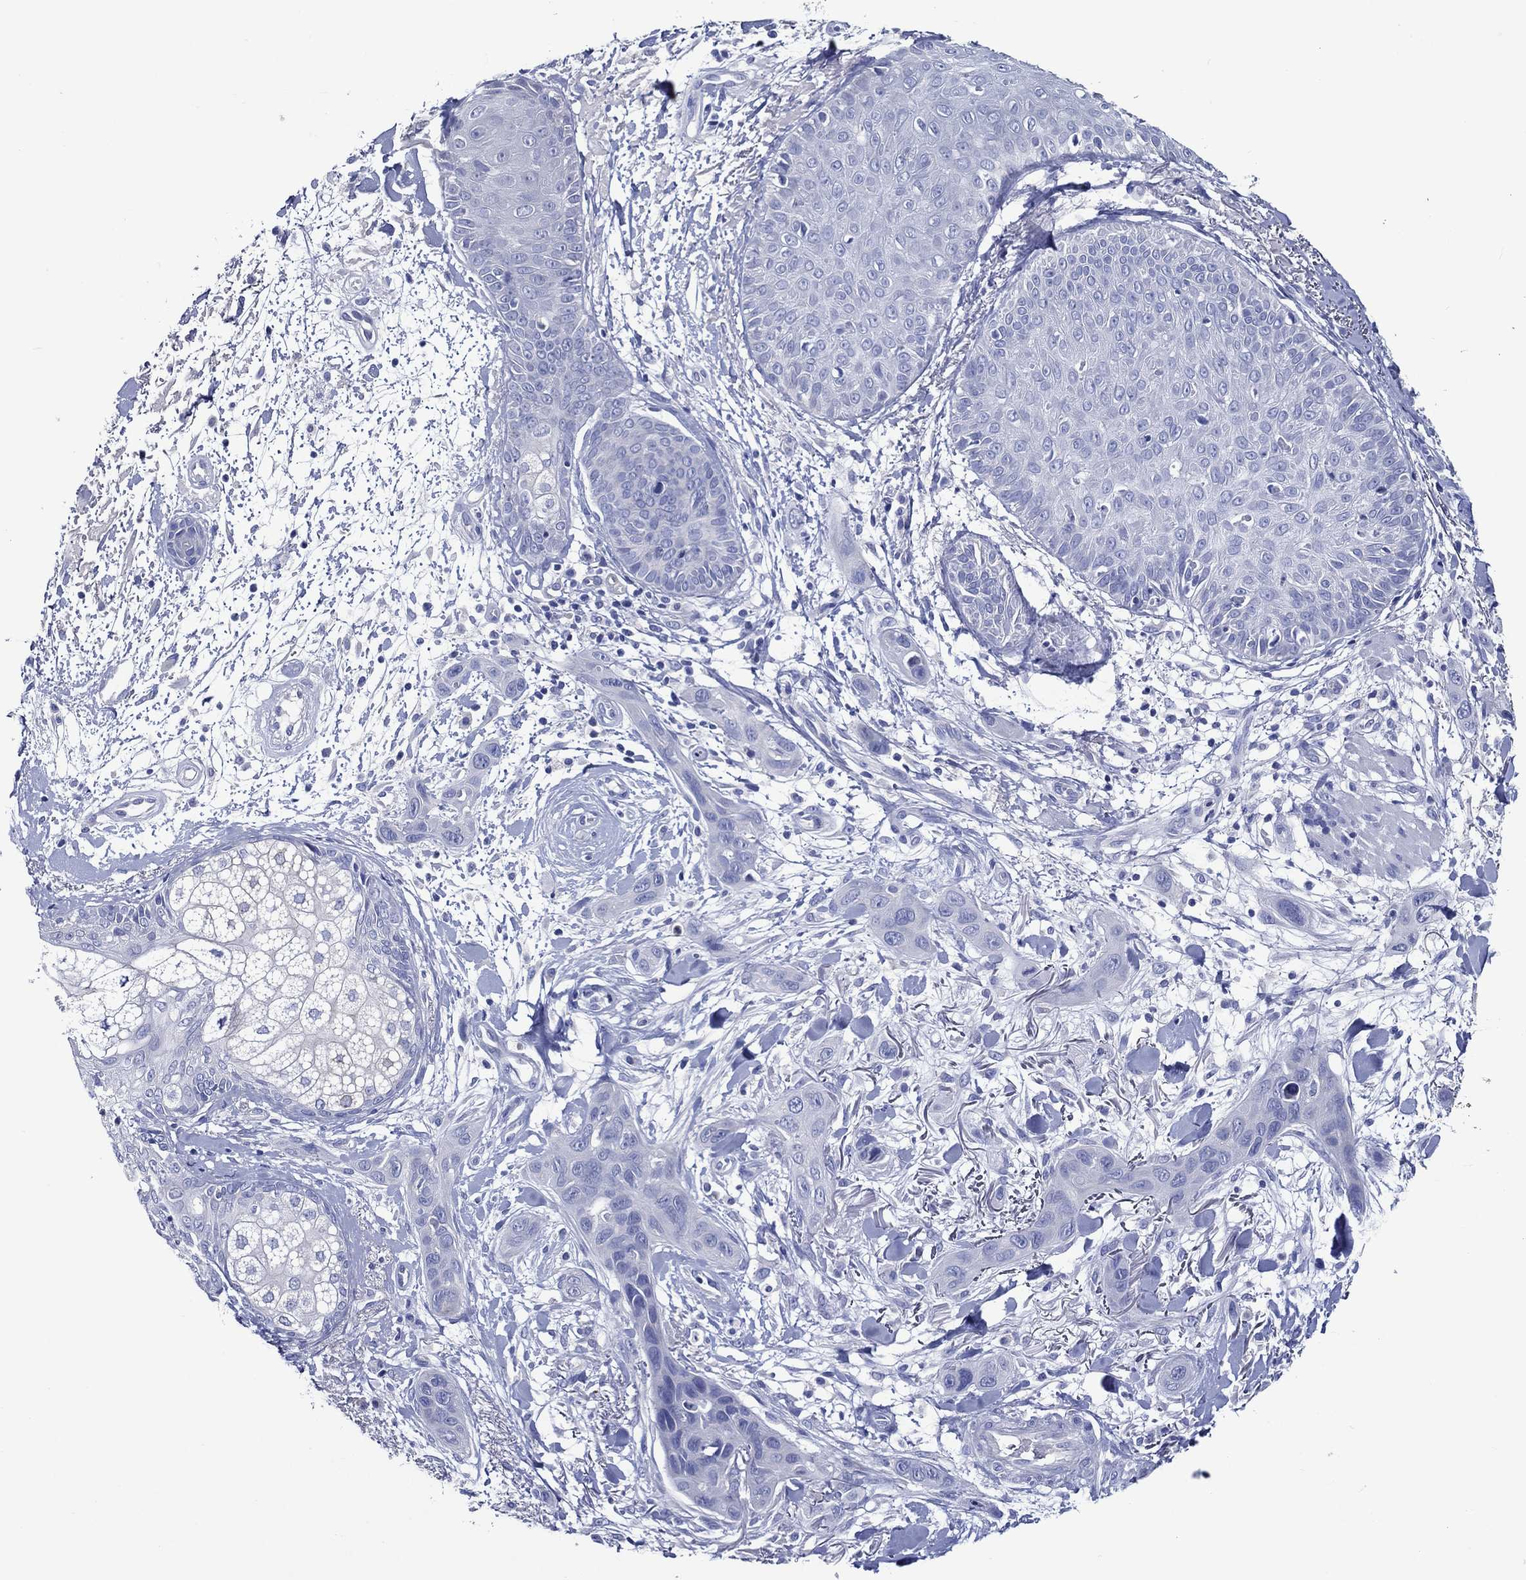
{"staining": {"intensity": "negative", "quantity": "none", "location": "none"}, "tissue": "skin cancer", "cell_type": "Tumor cells", "image_type": "cancer", "snomed": [{"axis": "morphology", "description": "Squamous cell carcinoma, NOS"}, {"axis": "topography", "description": "Skin"}], "caption": "Immunohistochemical staining of skin cancer (squamous cell carcinoma) displays no significant staining in tumor cells. Nuclei are stained in blue.", "gene": "ACE2", "patient": {"sex": "male", "age": 78}}